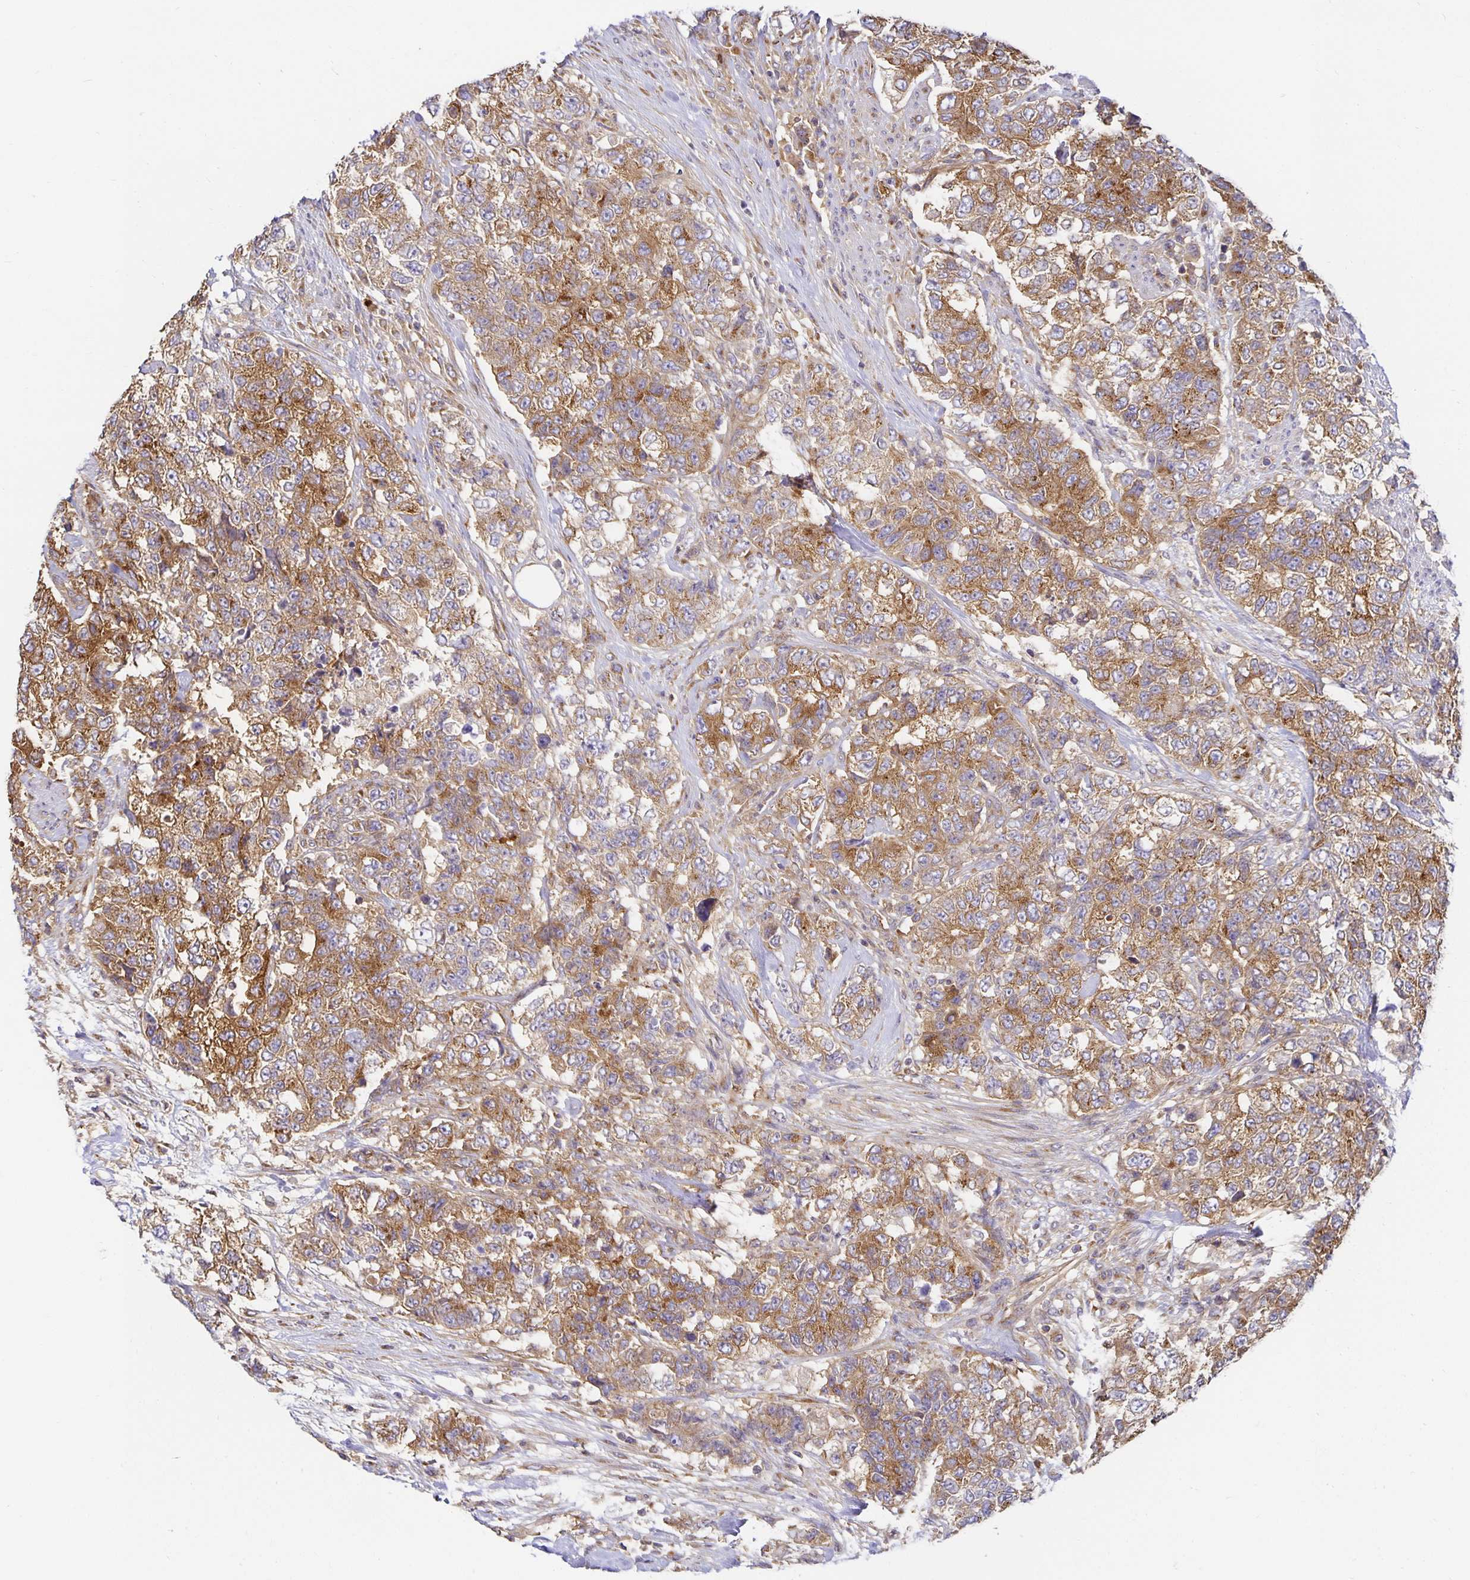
{"staining": {"intensity": "moderate", "quantity": ">75%", "location": "cytoplasmic/membranous"}, "tissue": "urothelial cancer", "cell_type": "Tumor cells", "image_type": "cancer", "snomed": [{"axis": "morphology", "description": "Urothelial carcinoma, High grade"}, {"axis": "topography", "description": "Urinary bladder"}], "caption": "Urothelial carcinoma (high-grade) was stained to show a protein in brown. There is medium levels of moderate cytoplasmic/membranous positivity in about >75% of tumor cells. Ihc stains the protein in brown and the nuclei are stained blue.", "gene": "USO1", "patient": {"sex": "female", "age": 78}}